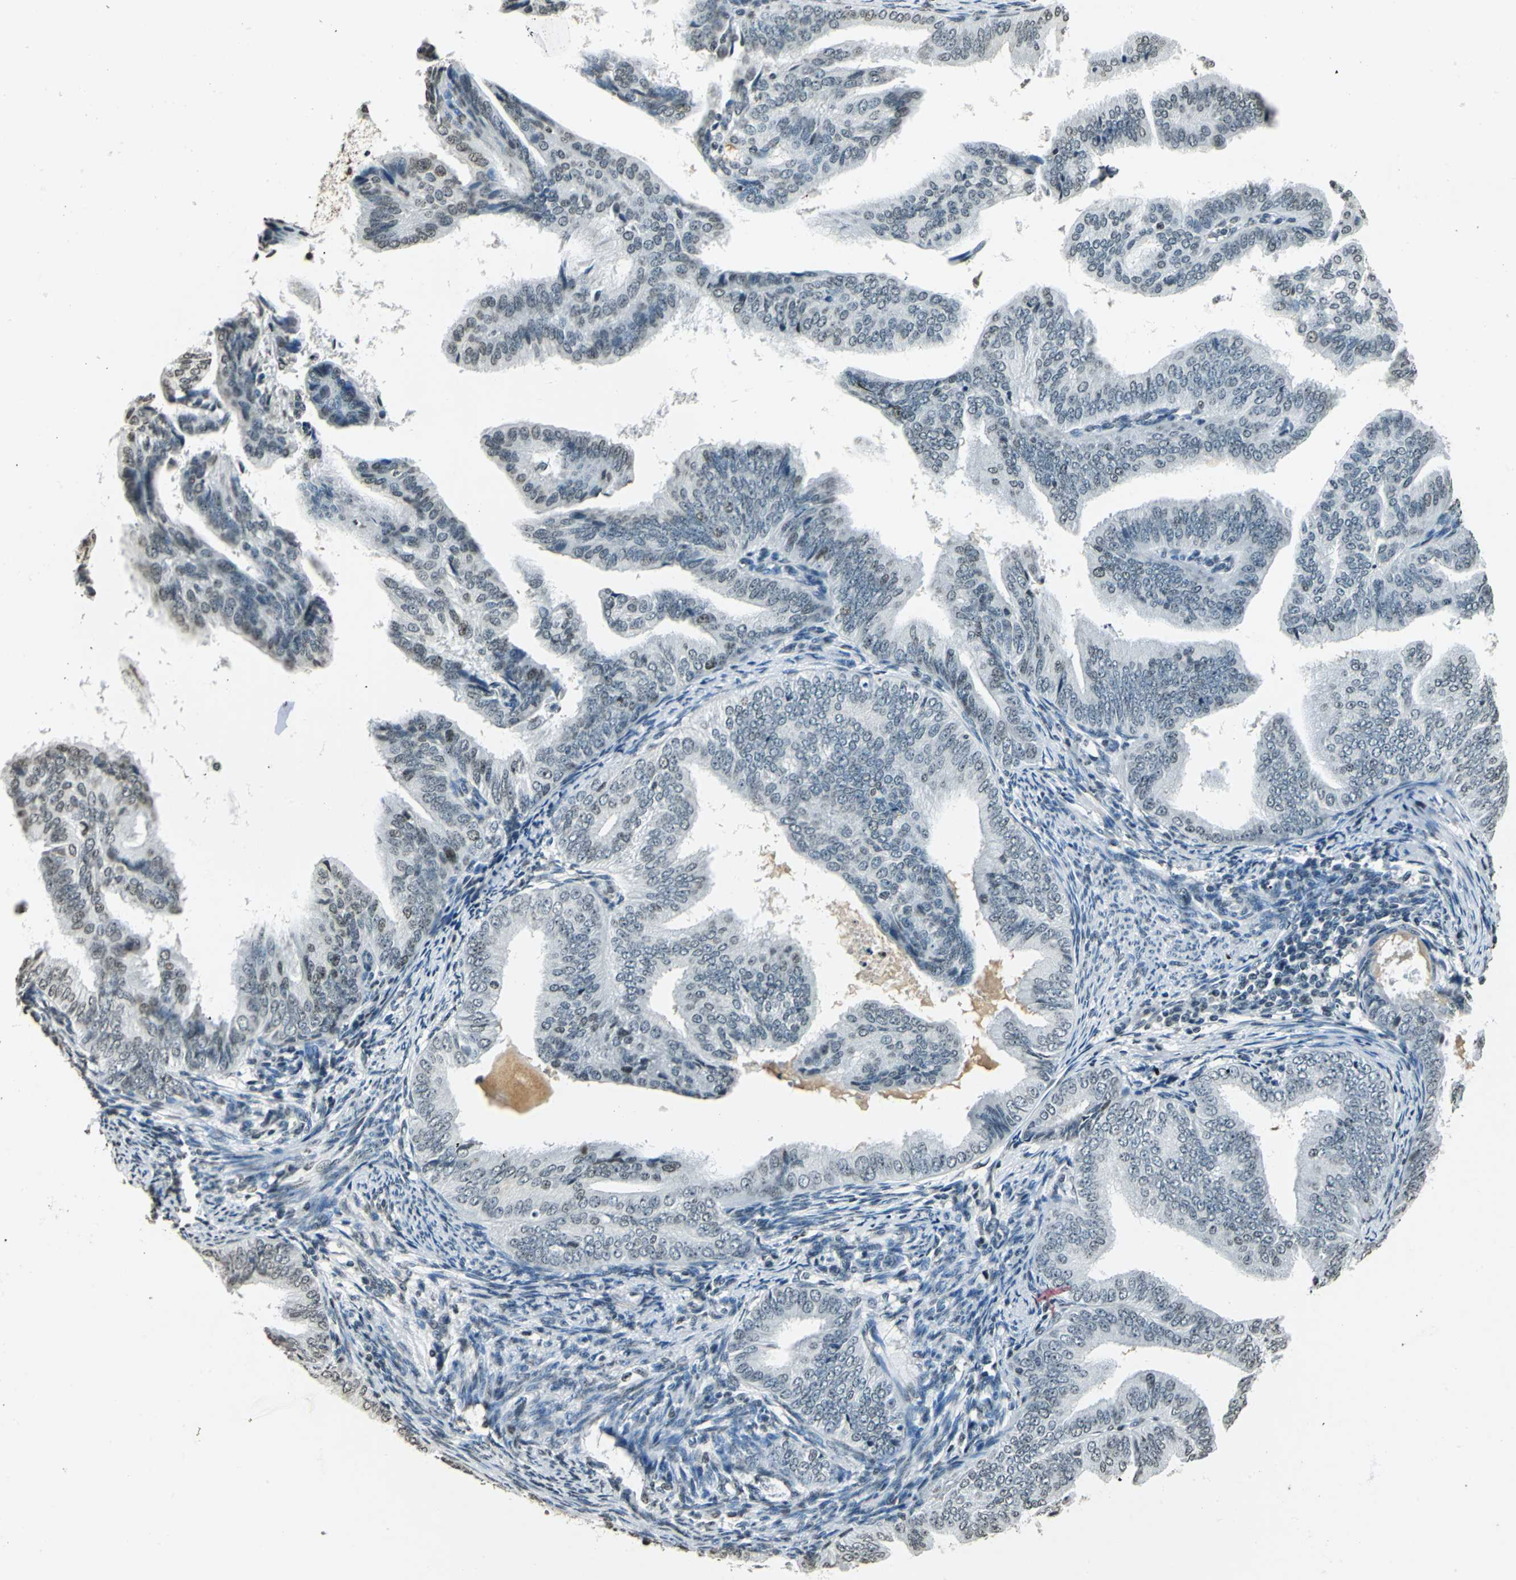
{"staining": {"intensity": "moderate", "quantity": "<25%", "location": "nuclear"}, "tissue": "endometrial cancer", "cell_type": "Tumor cells", "image_type": "cancer", "snomed": [{"axis": "morphology", "description": "Adenocarcinoma, NOS"}, {"axis": "topography", "description": "Endometrium"}], "caption": "A brown stain labels moderate nuclear expression of a protein in endometrial adenocarcinoma tumor cells. (IHC, brightfield microscopy, high magnification).", "gene": "MCM4", "patient": {"sex": "female", "age": 58}}